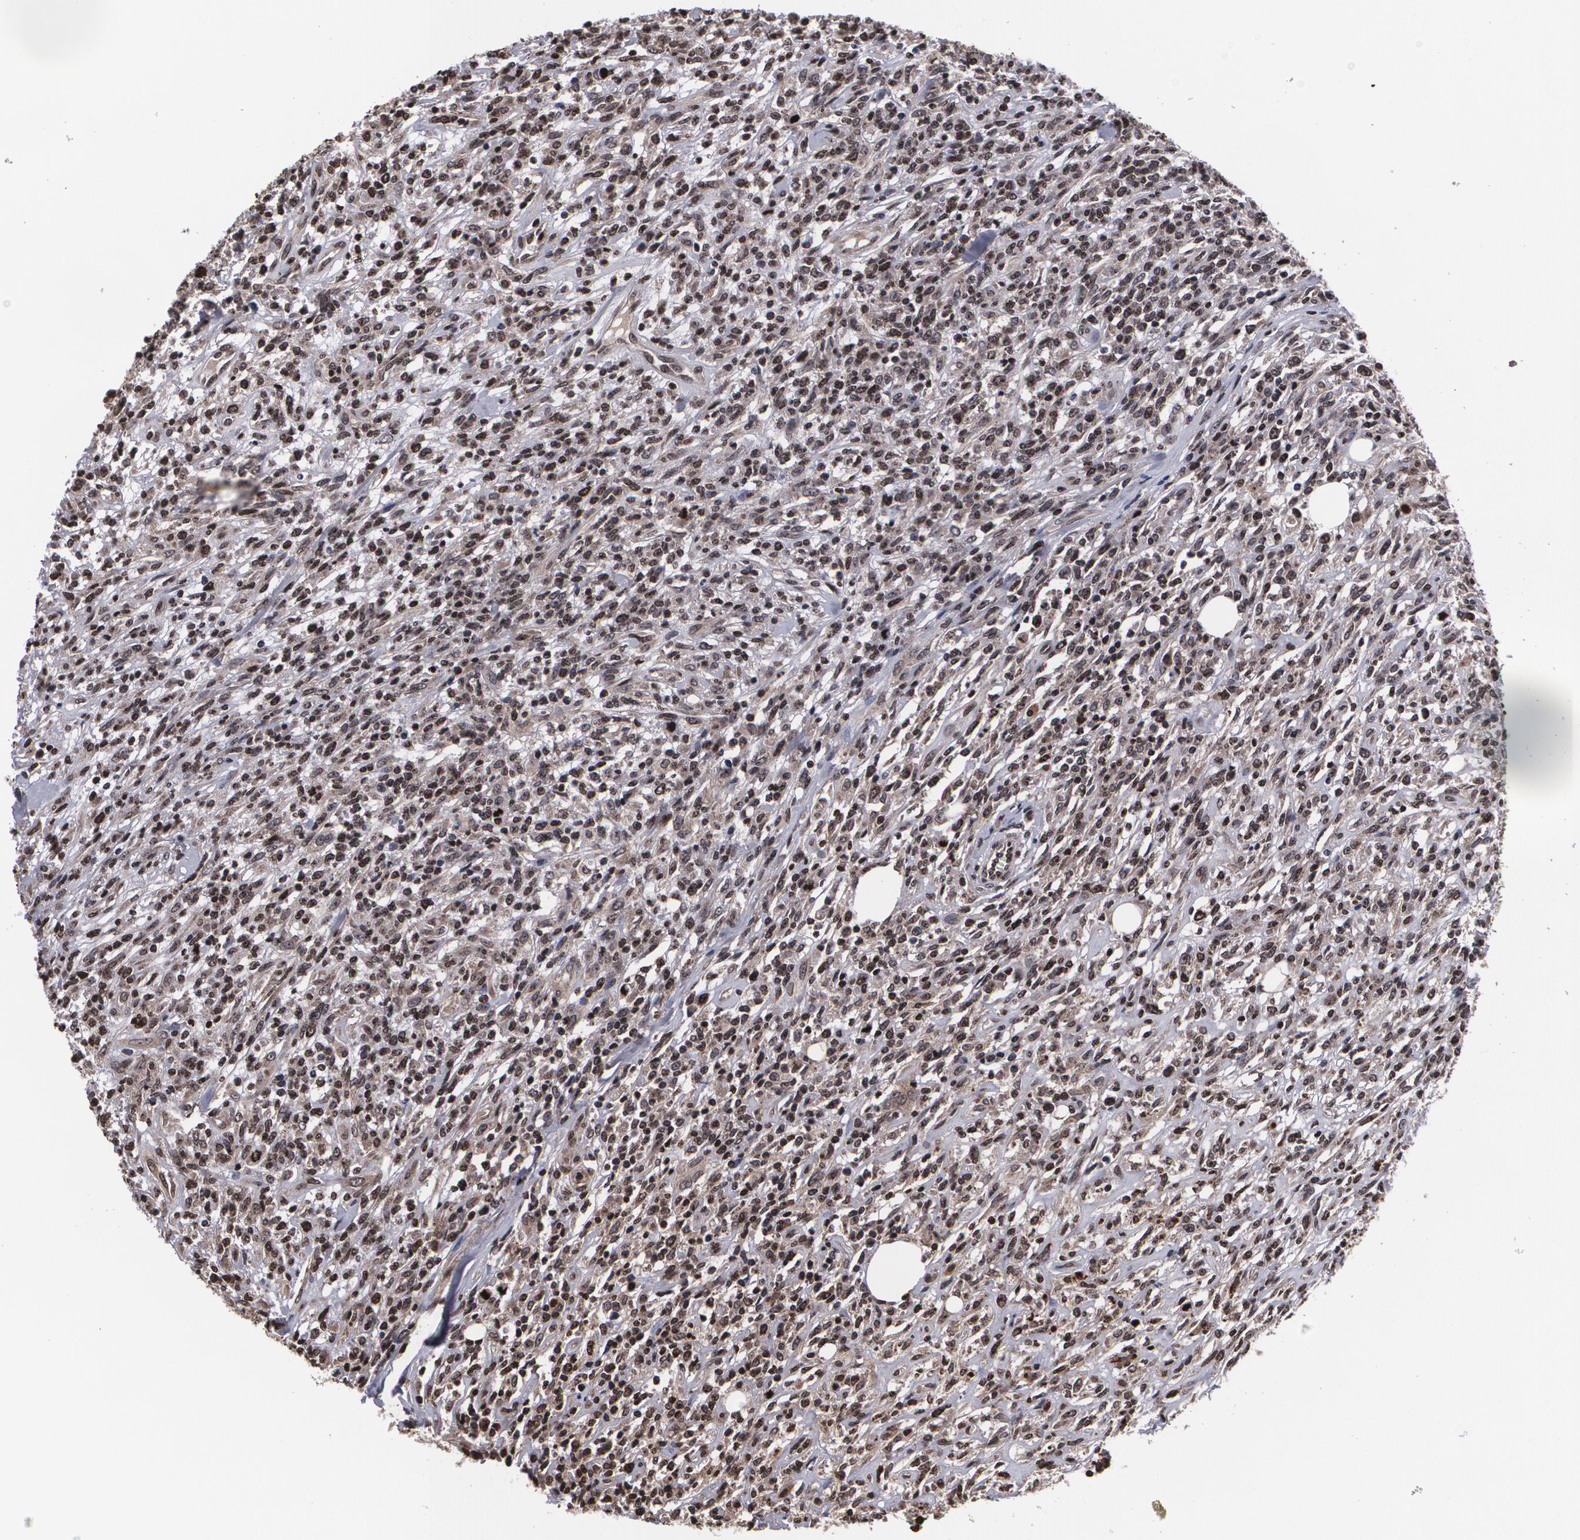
{"staining": {"intensity": "moderate", "quantity": ">75%", "location": "cytoplasmic/membranous,nuclear"}, "tissue": "lymphoma", "cell_type": "Tumor cells", "image_type": "cancer", "snomed": [{"axis": "morphology", "description": "Malignant lymphoma, non-Hodgkin's type, High grade"}, {"axis": "topography", "description": "Lymph node"}], "caption": "A micrograph of human lymphoma stained for a protein shows moderate cytoplasmic/membranous and nuclear brown staining in tumor cells.", "gene": "MVP", "patient": {"sex": "female", "age": 73}}